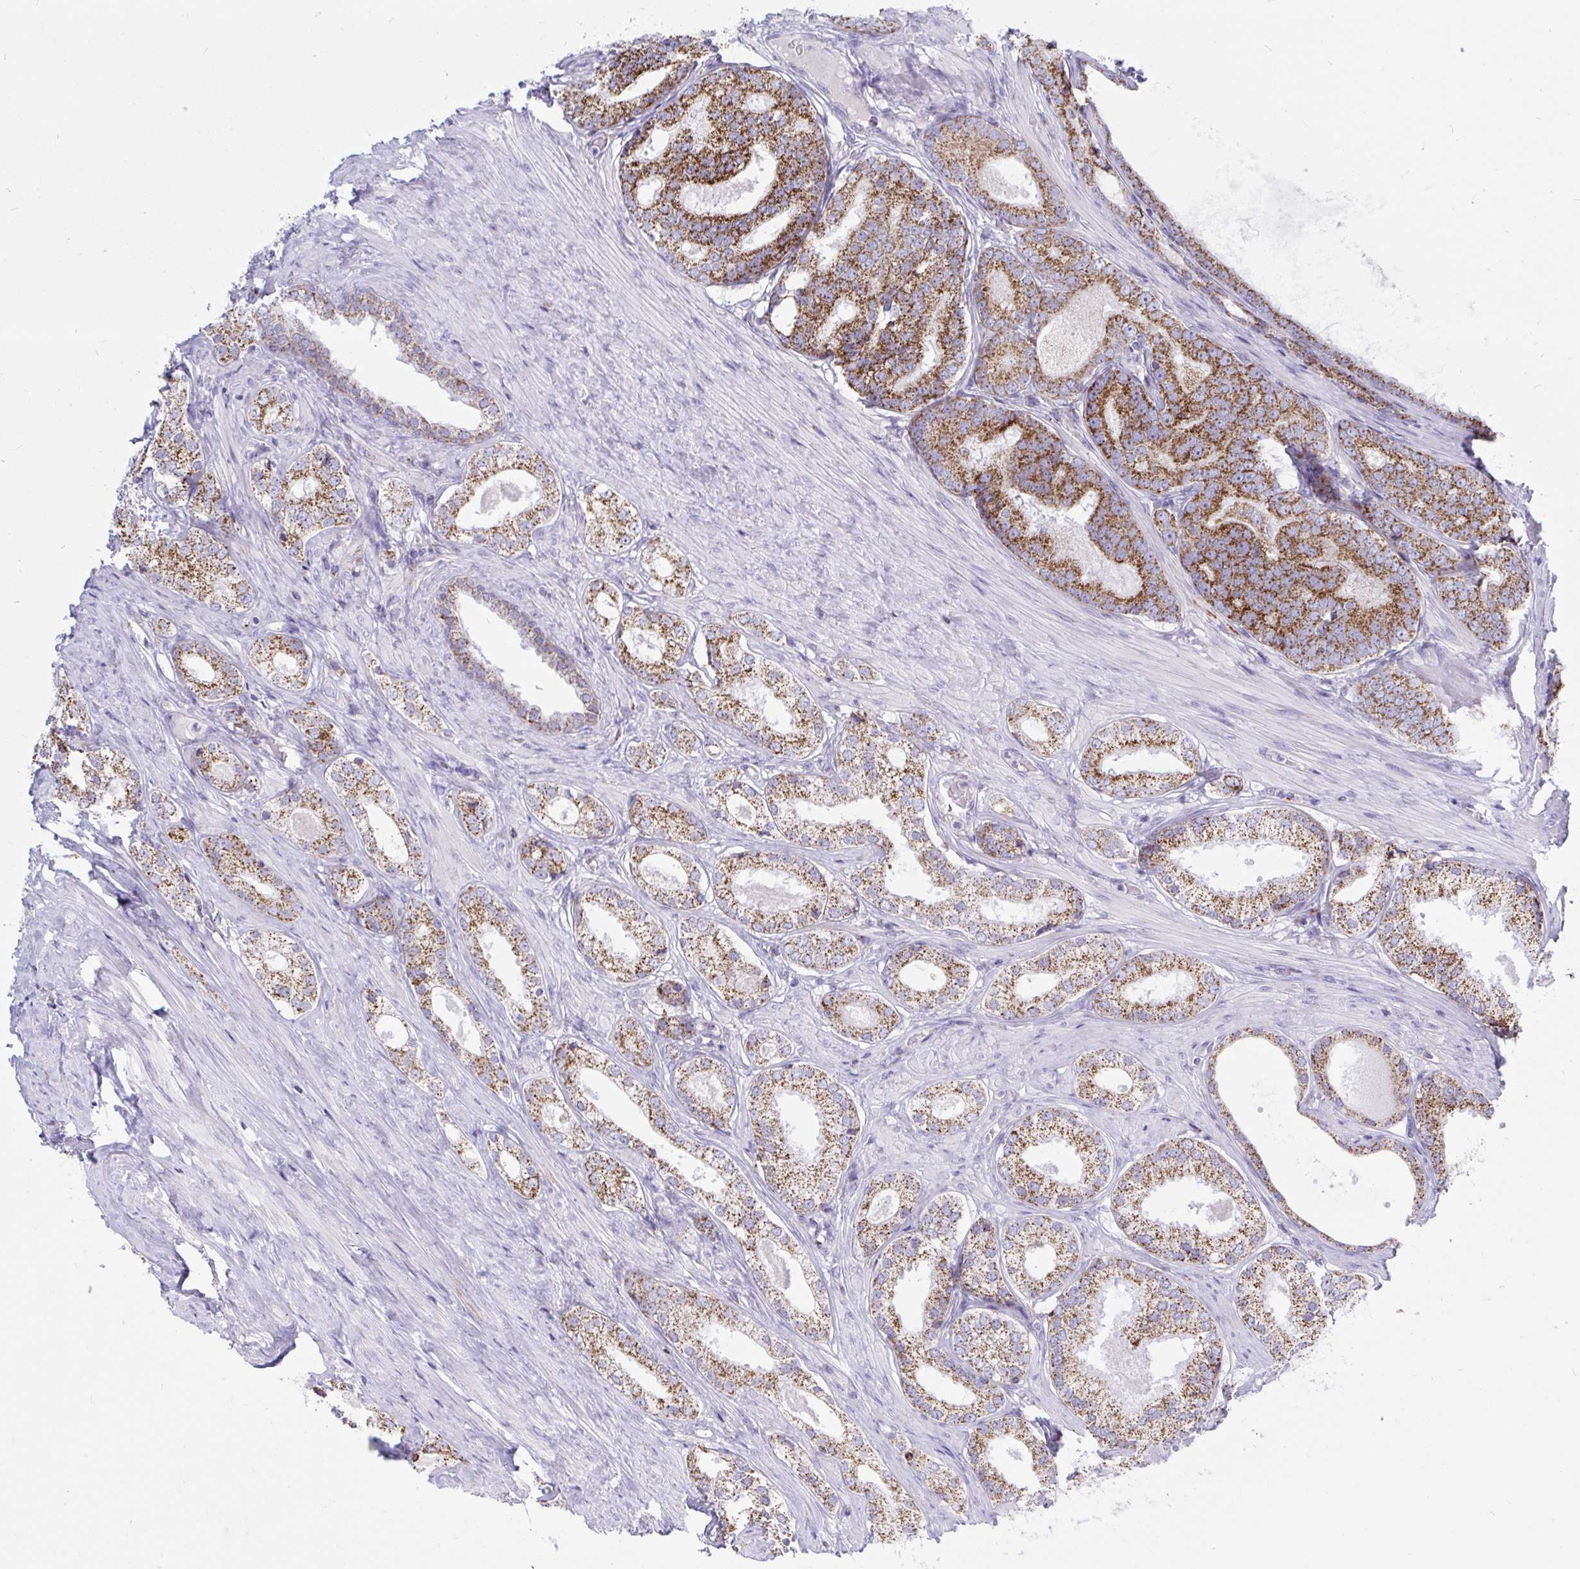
{"staining": {"intensity": "strong", "quantity": ">75%", "location": "cytoplasmic/membranous"}, "tissue": "prostate cancer", "cell_type": "Tumor cells", "image_type": "cancer", "snomed": [{"axis": "morphology", "description": "Adenocarcinoma, NOS"}, {"axis": "morphology", "description": "Adenocarcinoma, Low grade"}, {"axis": "topography", "description": "Prostate"}], "caption": "Immunohistochemistry (IHC) histopathology image of neoplastic tissue: prostate adenocarcinoma (low-grade) stained using IHC shows high levels of strong protein expression localized specifically in the cytoplasmic/membranous of tumor cells, appearing as a cytoplasmic/membranous brown color.", "gene": "HSPE1", "patient": {"sex": "male", "age": 68}}